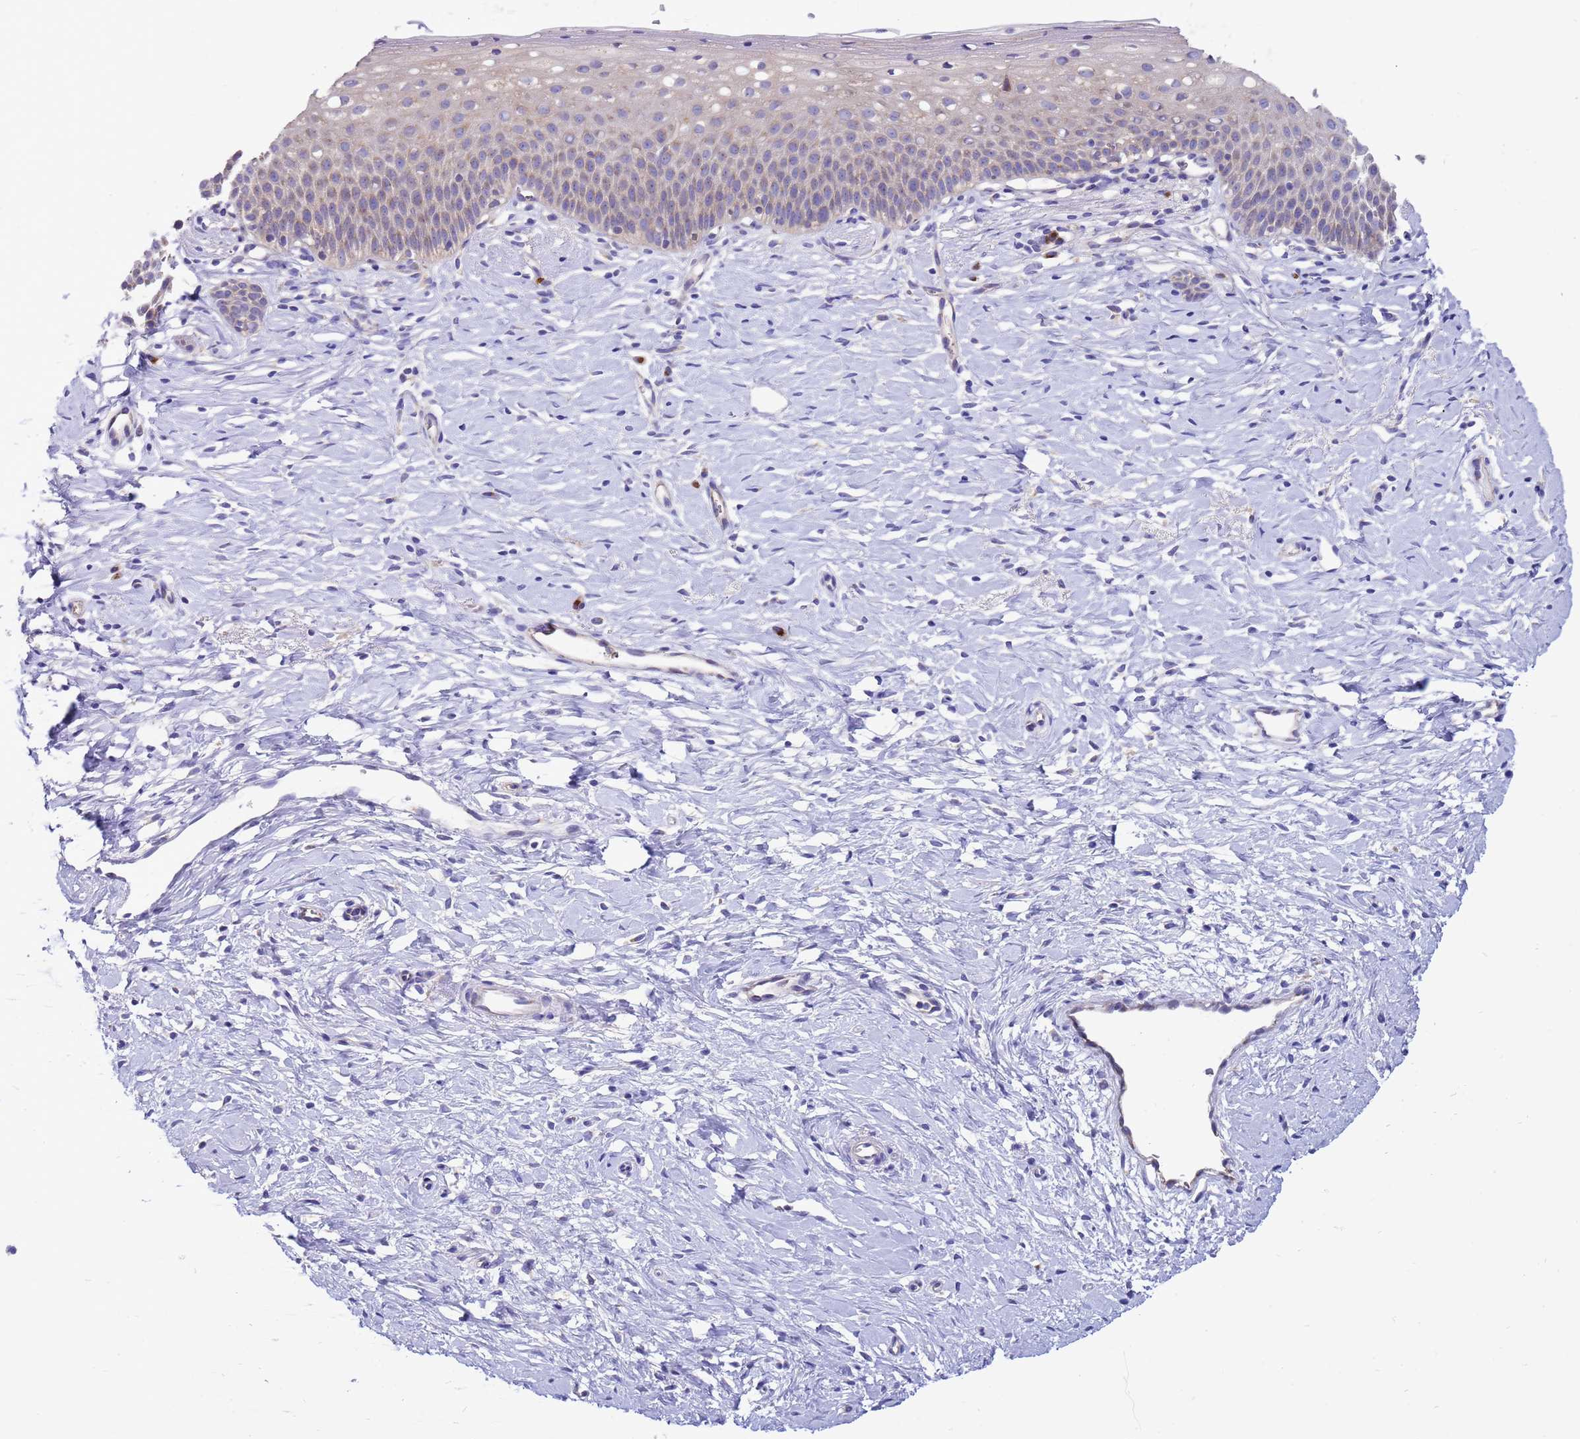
{"staining": {"intensity": "moderate", "quantity": ">75%", "location": "cytoplasmic/membranous"}, "tissue": "cervix", "cell_type": "Glandular cells", "image_type": "normal", "snomed": [{"axis": "morphology", "description": "Normal tissue, NOS"}, {"axis": "topography", "description": "Cervix"}], "caption": "A brown stain highlights moderate cytoplasmic/membranous expression of a protein in glandular cells of unremarkable cervix.", "gene": "ANAPC1", "patient": {"sex": "female", "age": 36}}